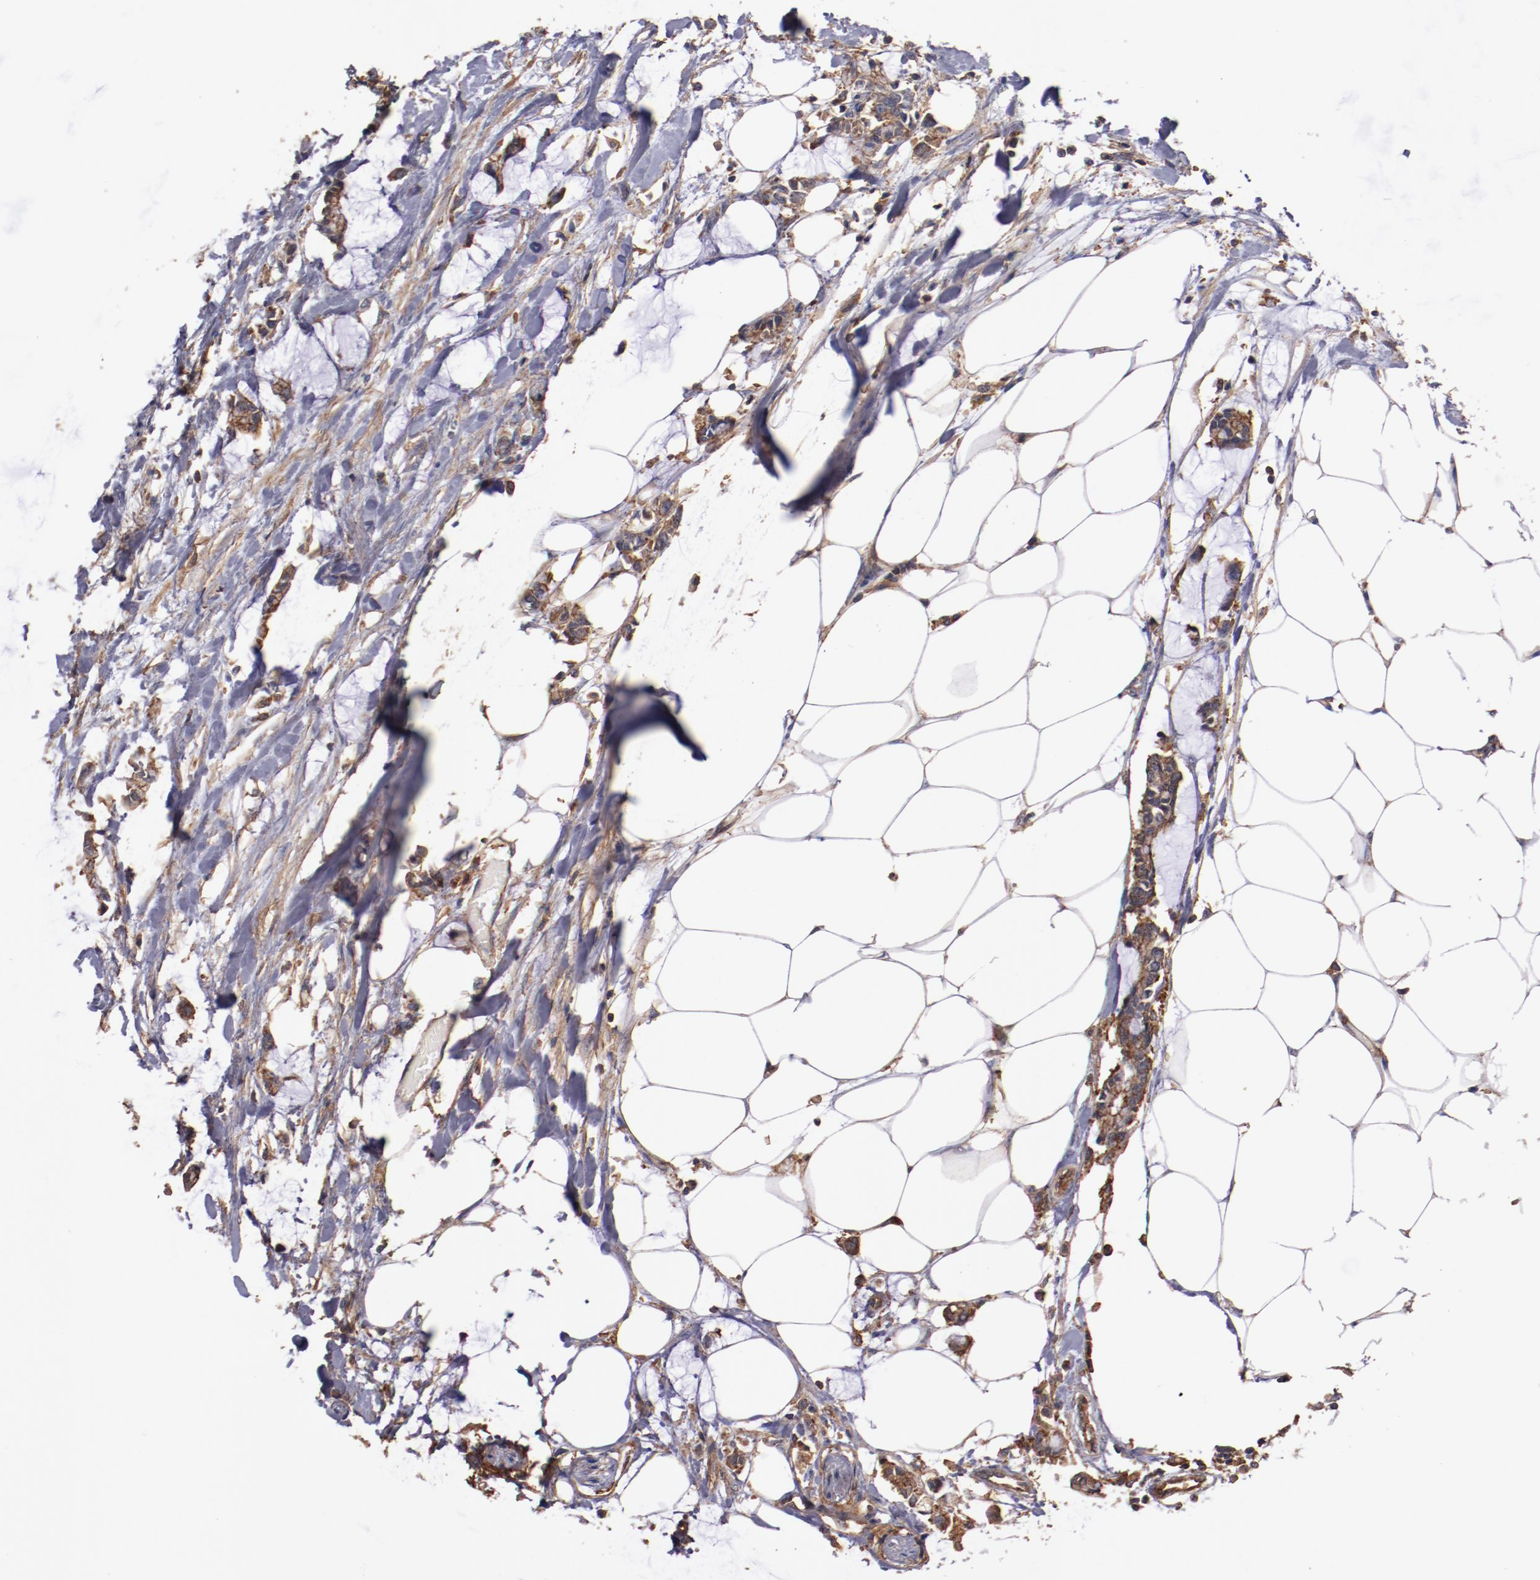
{"staining": {"intensity": "strong", "quantity": ">75%", "location": "cytoplasmic/membranous"}, "tissue": "colorectal cancer", "cell_type": "Tumor cells", "image_type": "cancer", "snomed": [{"axis": "morphology", "description": "Normal tissue, NOS"}, {"axis": "morphology", "description": "Adenocarcinoma, NOS"}, {"axis": "topography", "description": "Colon"}, {"axis": "topography", "description": "Peripheral nerve tissue"}], "caption": "Human colorectal cancer (adenocarcinoma) stained for a protein (brown) exhibits strong cytoplasmic/membranous positive staining in approximately >75% of tumor cells.", "gene": "TMOD3", "patient": {"sex": "male", "age": 14}}